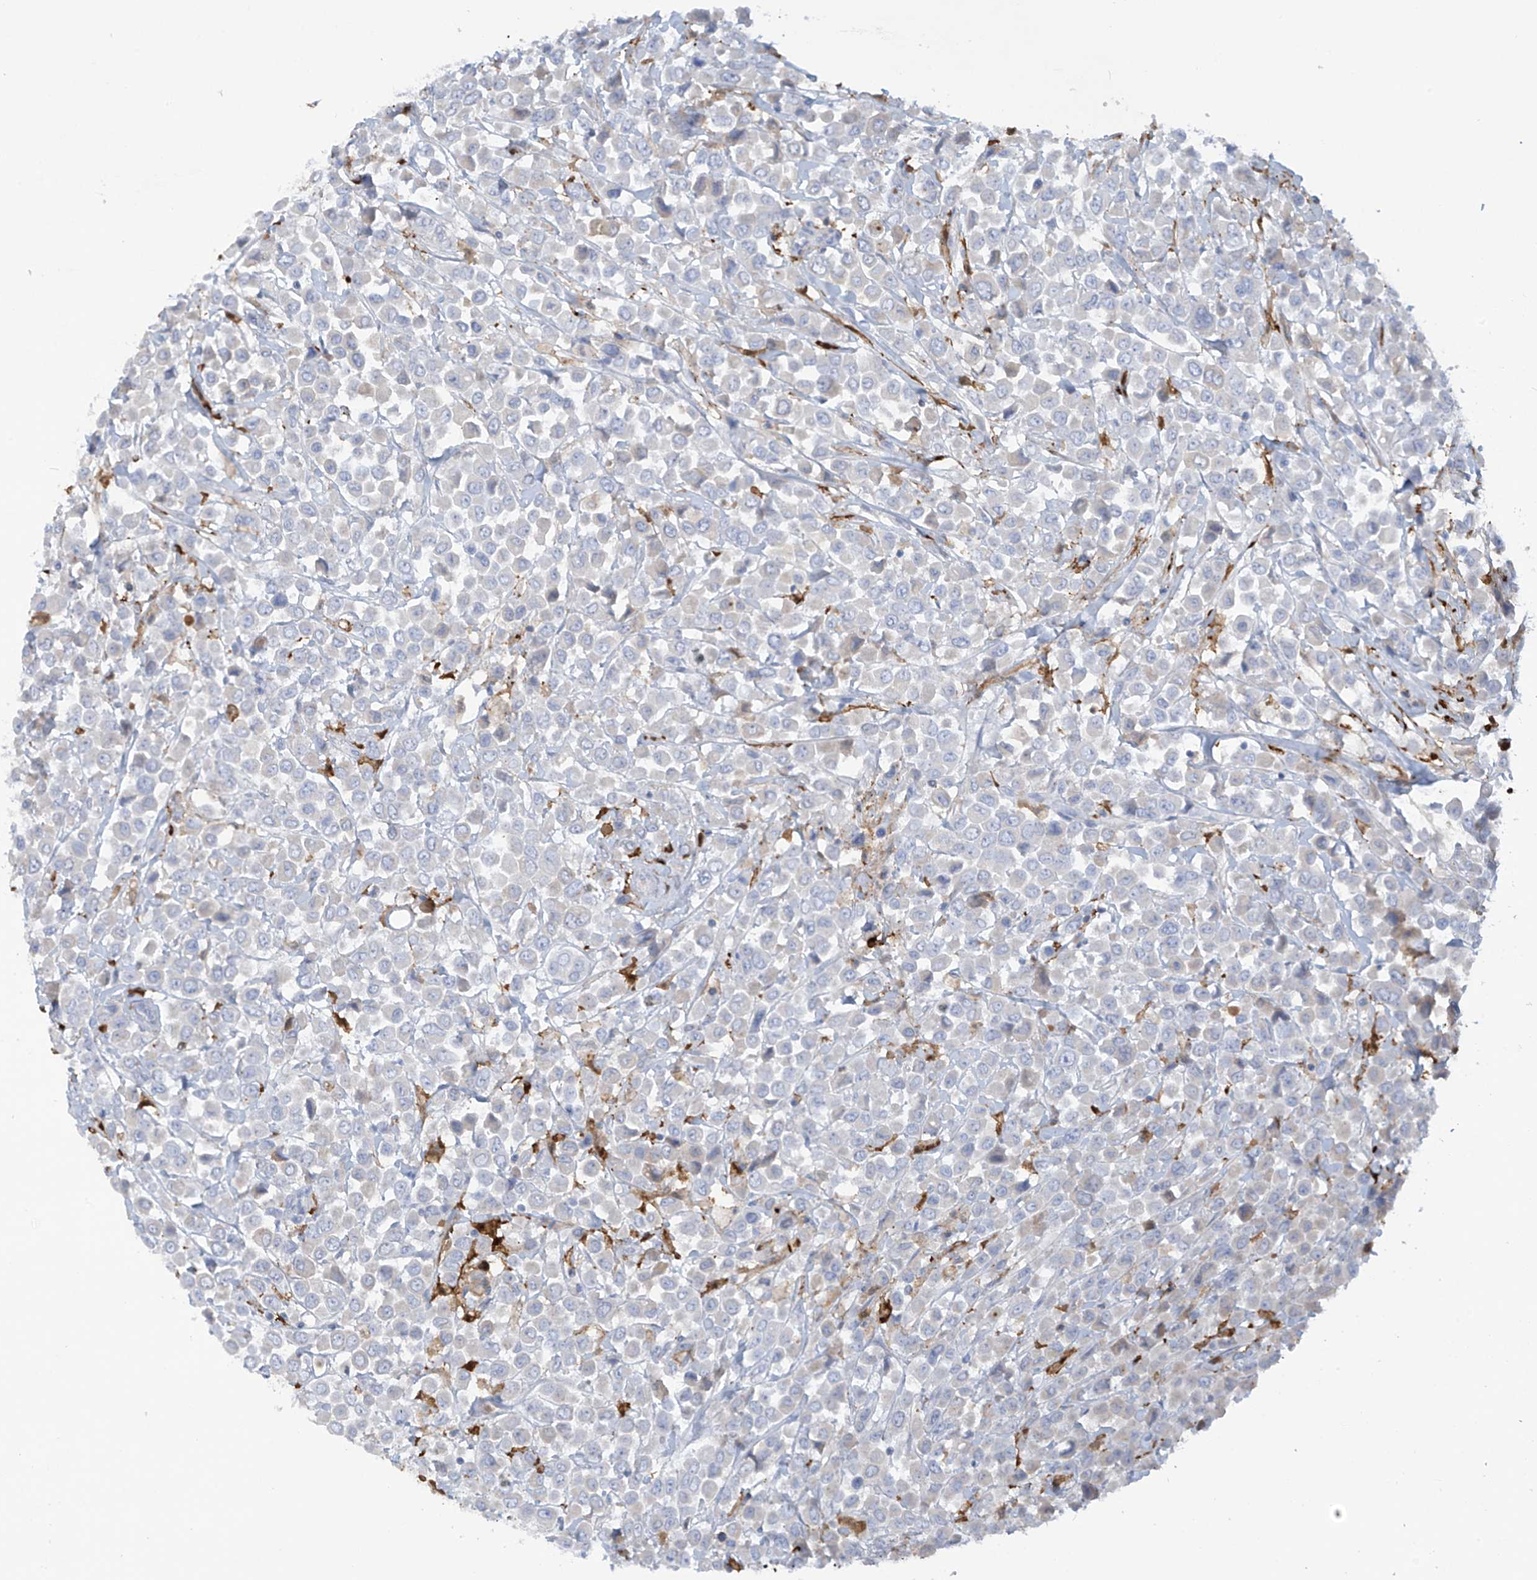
{"staining": {"intensity": "negative", "quantity": "none", "location": "none"}, "tissue": "breast cancer", "cell_type": "Tumor cells", "image_type": "cancer", "snomed": [{"axis": "morphology", "description": "Duct carcinoma"}, {"axis": "topography", "description": "Breast"}], "caption": "Immunohistochemical staining of breast cancer (intraductal carcinoma) shows no significant positivity in tumor cells. (DAB IHC with hematoxylin counter stain).", "gene": "TRMT2B", "patient": {"sex": "female", "age": 61}}